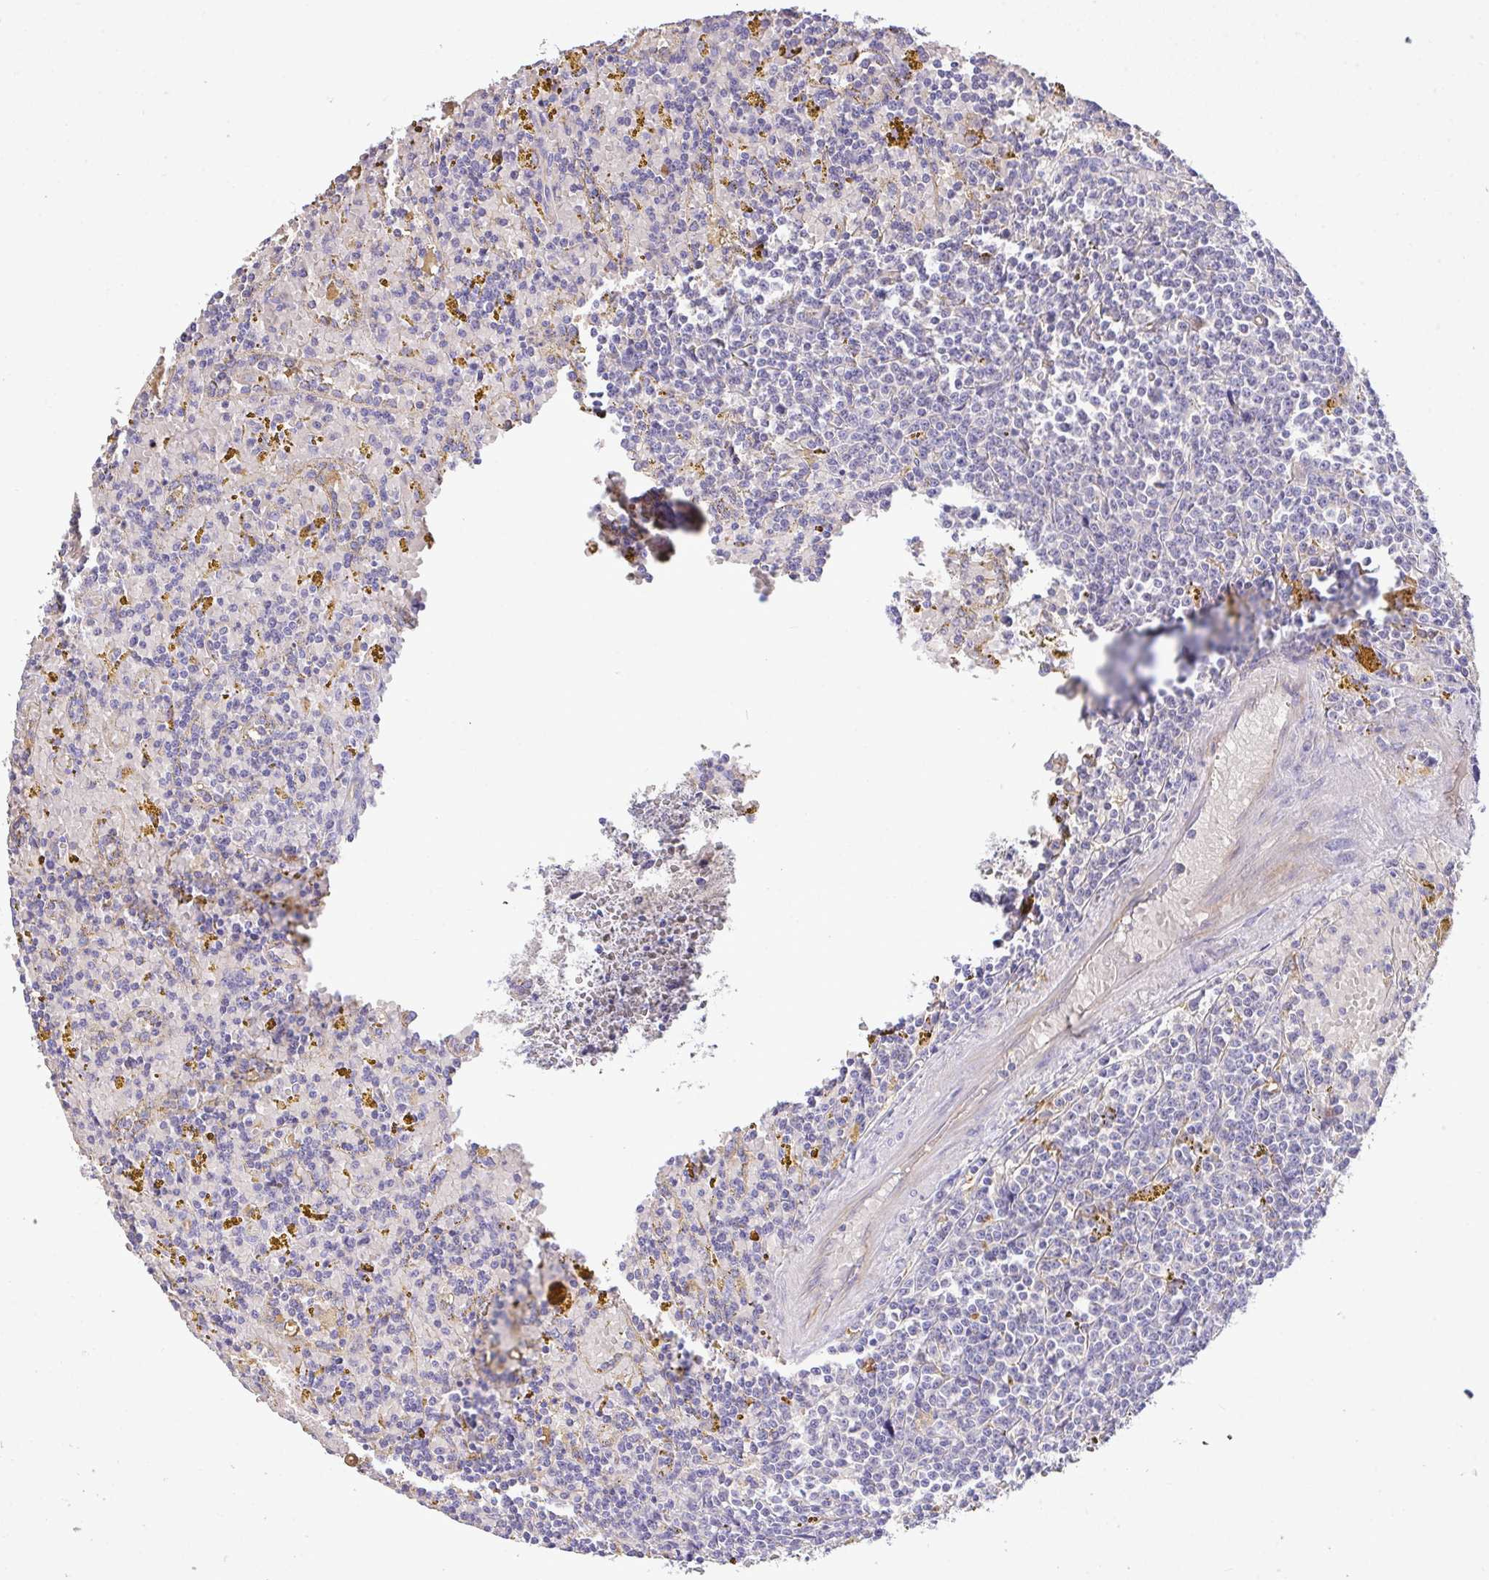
{"staining": {"intensity": "negative", "quantity": "none", "location": "none"}, "tissue": "lymphoma", "cell_type": "Tumor cells", "image_type": "cancer", "snomed": [{"axis": "morphology", "description": "Malignant lymphoma, non-Hodgkin's type, Low grade"}, {"axis": "topography", "description": "Spleen"}, {"axis": "topography", "description": "Lymph node"}], "caption": "This is an immunohistochemistry (IHC) micrograph of malignant lymphoma, non-Hodgkin's type (low-grade). There is no positivity in tumor cells.", "gene": "ZNF581", "patient": {"sex": "female", "age": 66}}